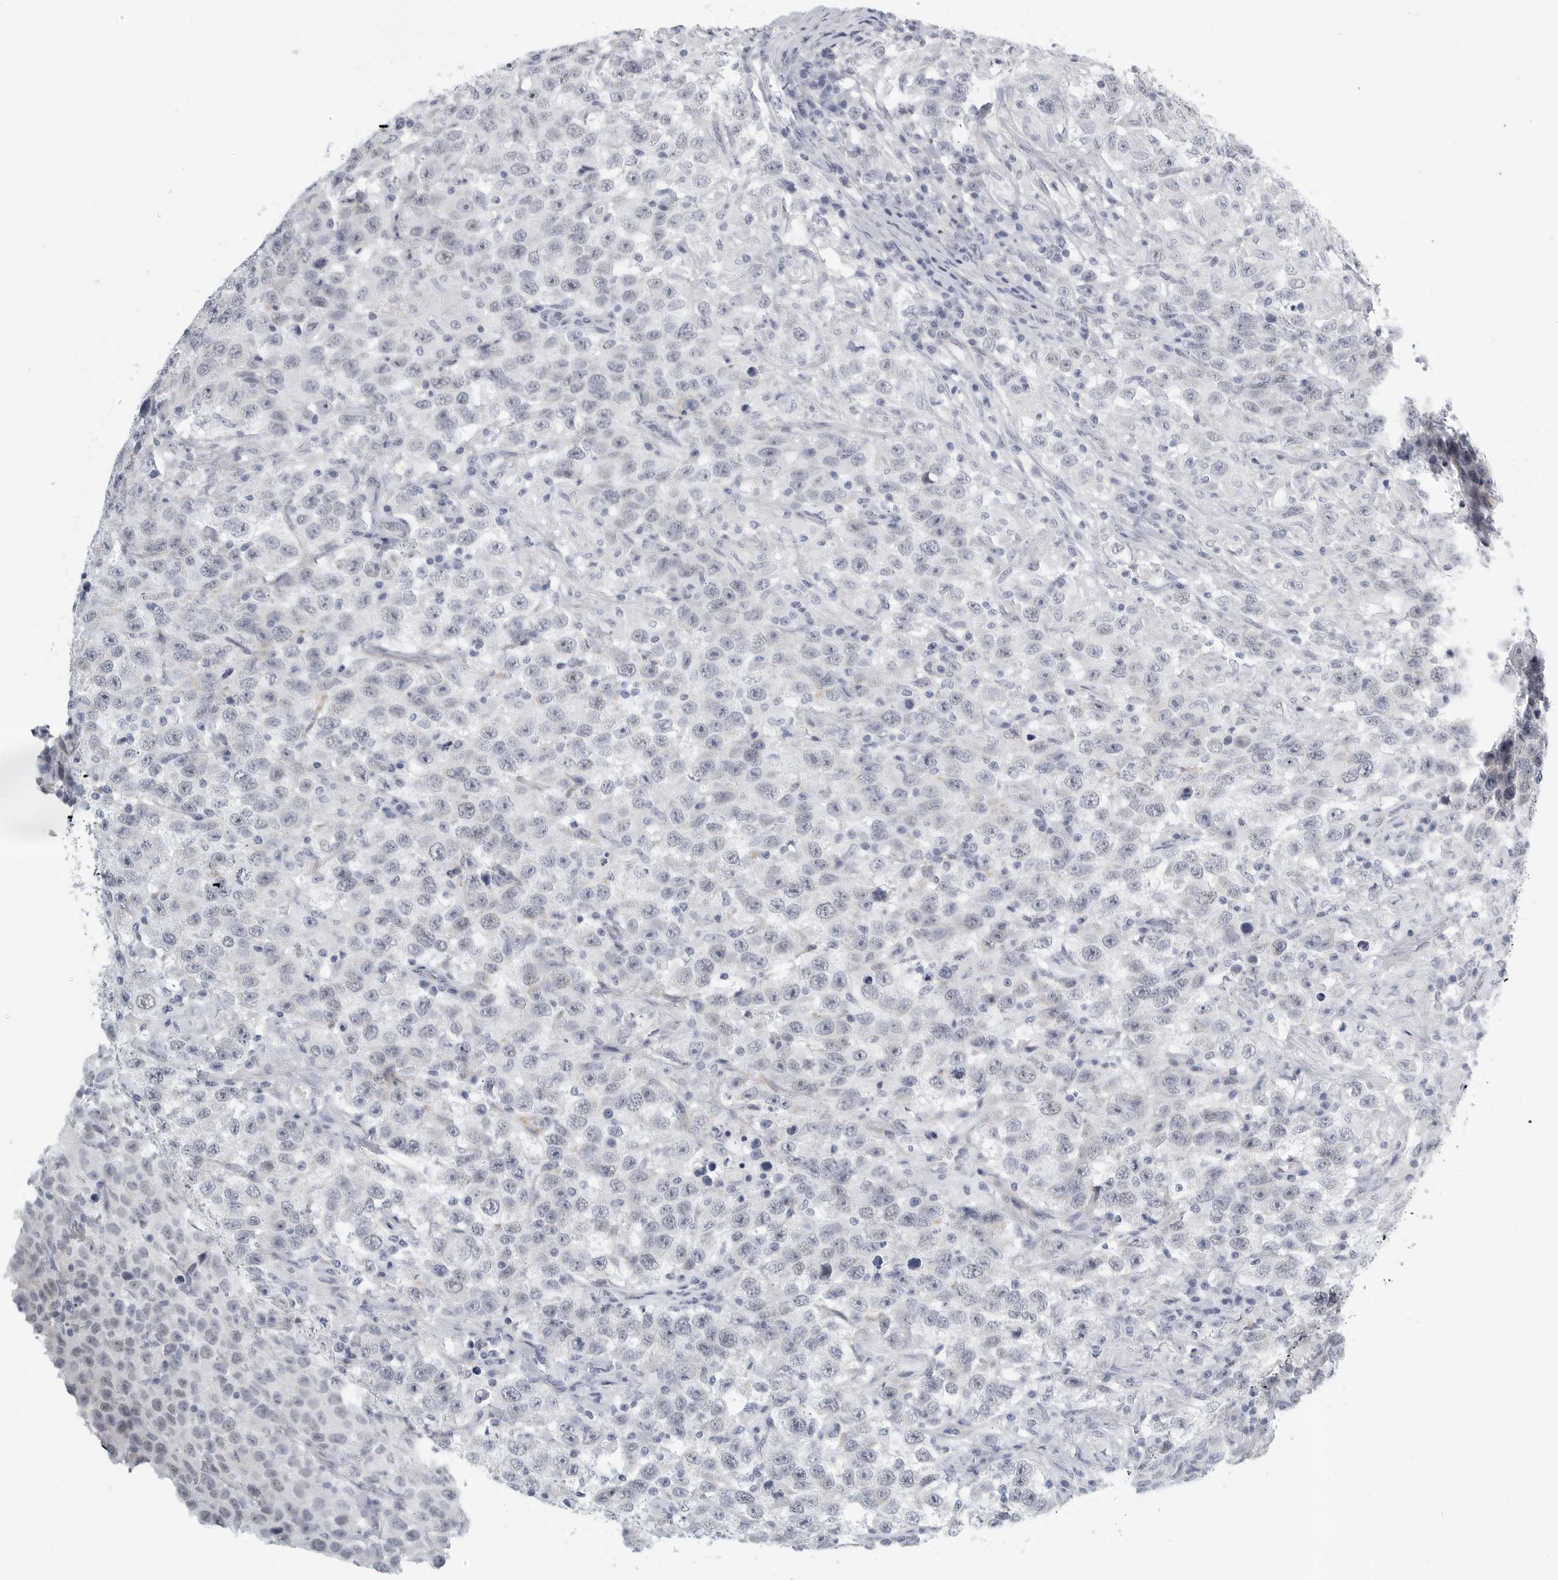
{"staining": {"intensity": "negative", "quantity": "none", "location": "none"}, "tissue": "testis cancer", "cell_type": "Tumor cells", "image_type": "cancer", "snomed": [{"axis": "morphology", "description": "Seminoma, NOS"}, {"axis": "topography", "description": "Testis"}], "caption": "Tumor cells are negative for brown protein staining in testis seminoma. (Stains: DAB immunohistochemistry with hematoxylin counter stain, Microscopy: brightfield microscopy at high magnification).", "gene": "TNR", "patient": {"sex": "male", "age": 41}}